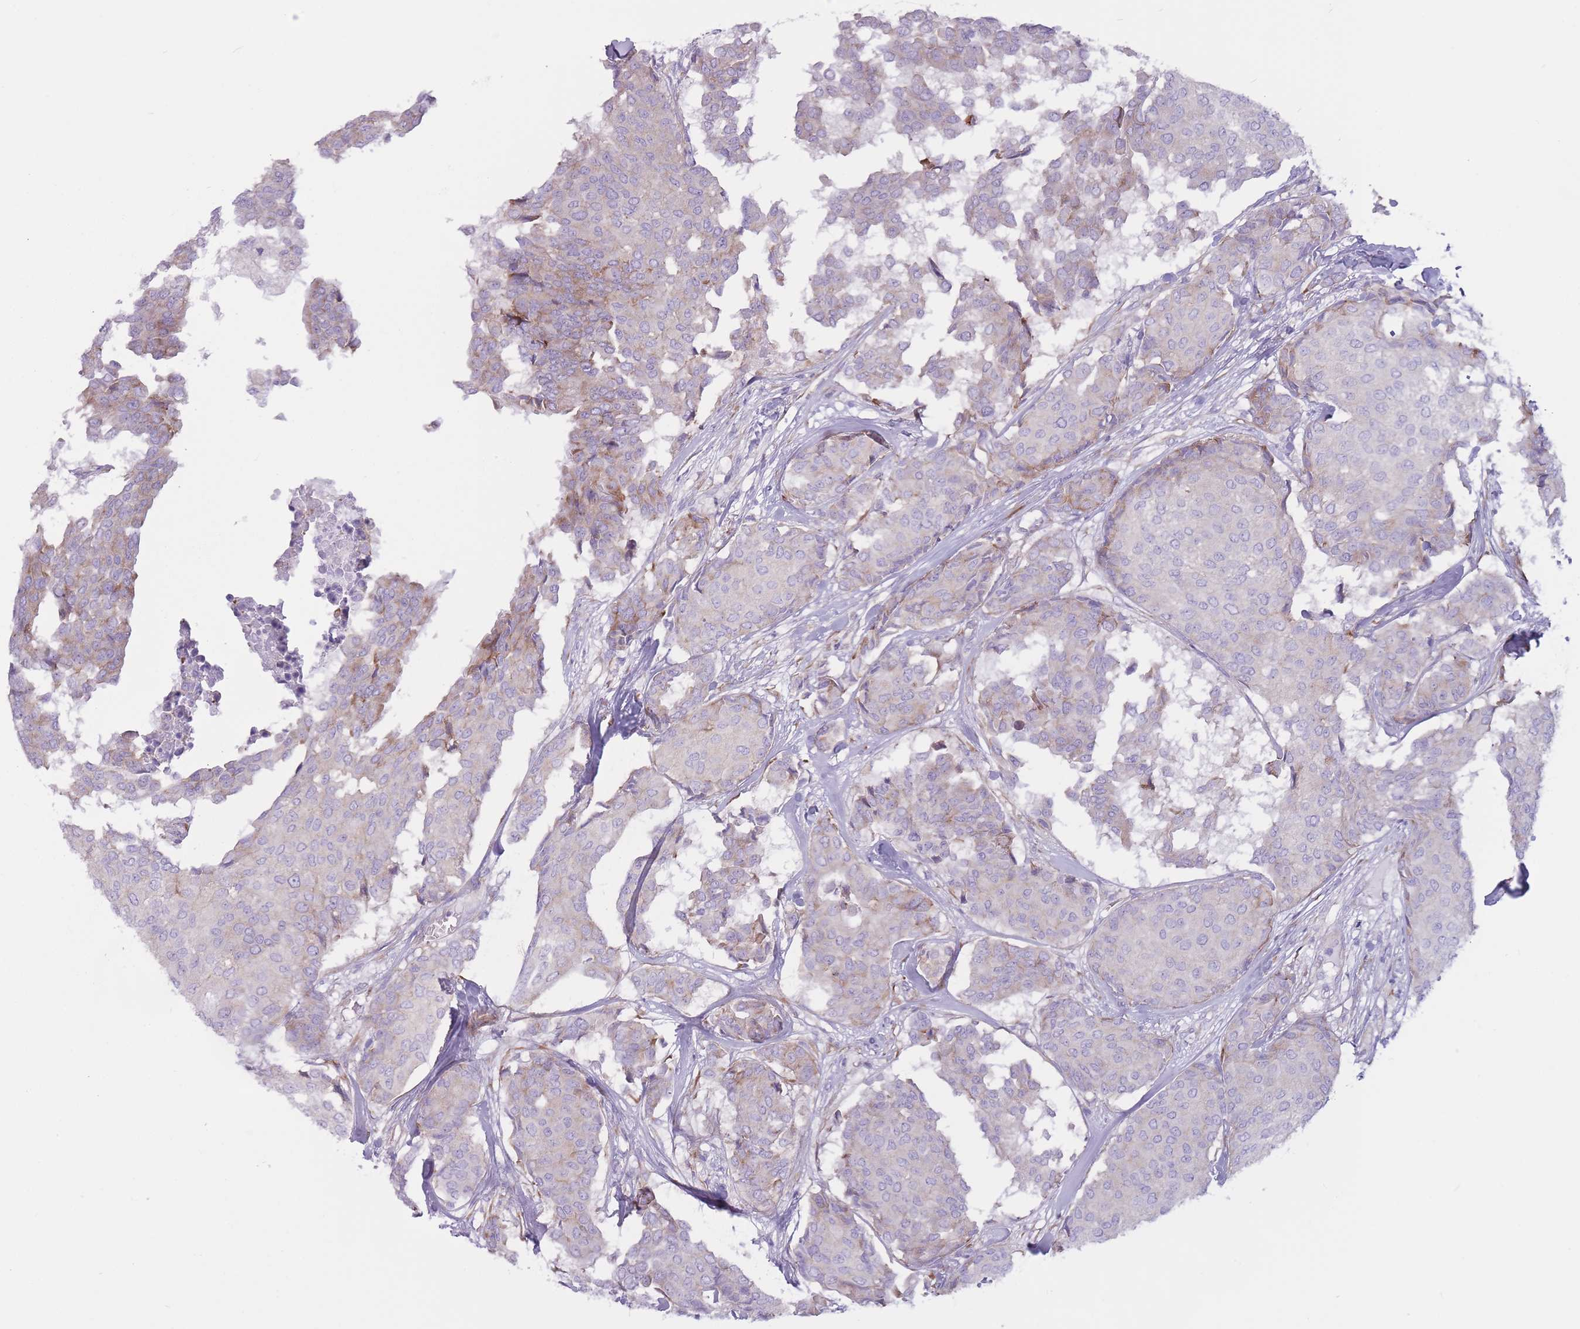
{"staining": {"intensity": "weak", "quantity": "<25%", "location": "cytoplasmic/membranous"}, "tissue": "breast cancer", "cell_type": "Tumor cells", "image_type": "cancer", "snomed": [{"axis": "morphology", "description": "Duct carcinoma"}, {"axis": "topography", "description": "Breast"}], "caption": "Immunohistochemical staining of human breast cancer exhibits no significant staining in tumor cells.", "gene": "RPL18", "patient": {"sex": "female", "age": 75}}